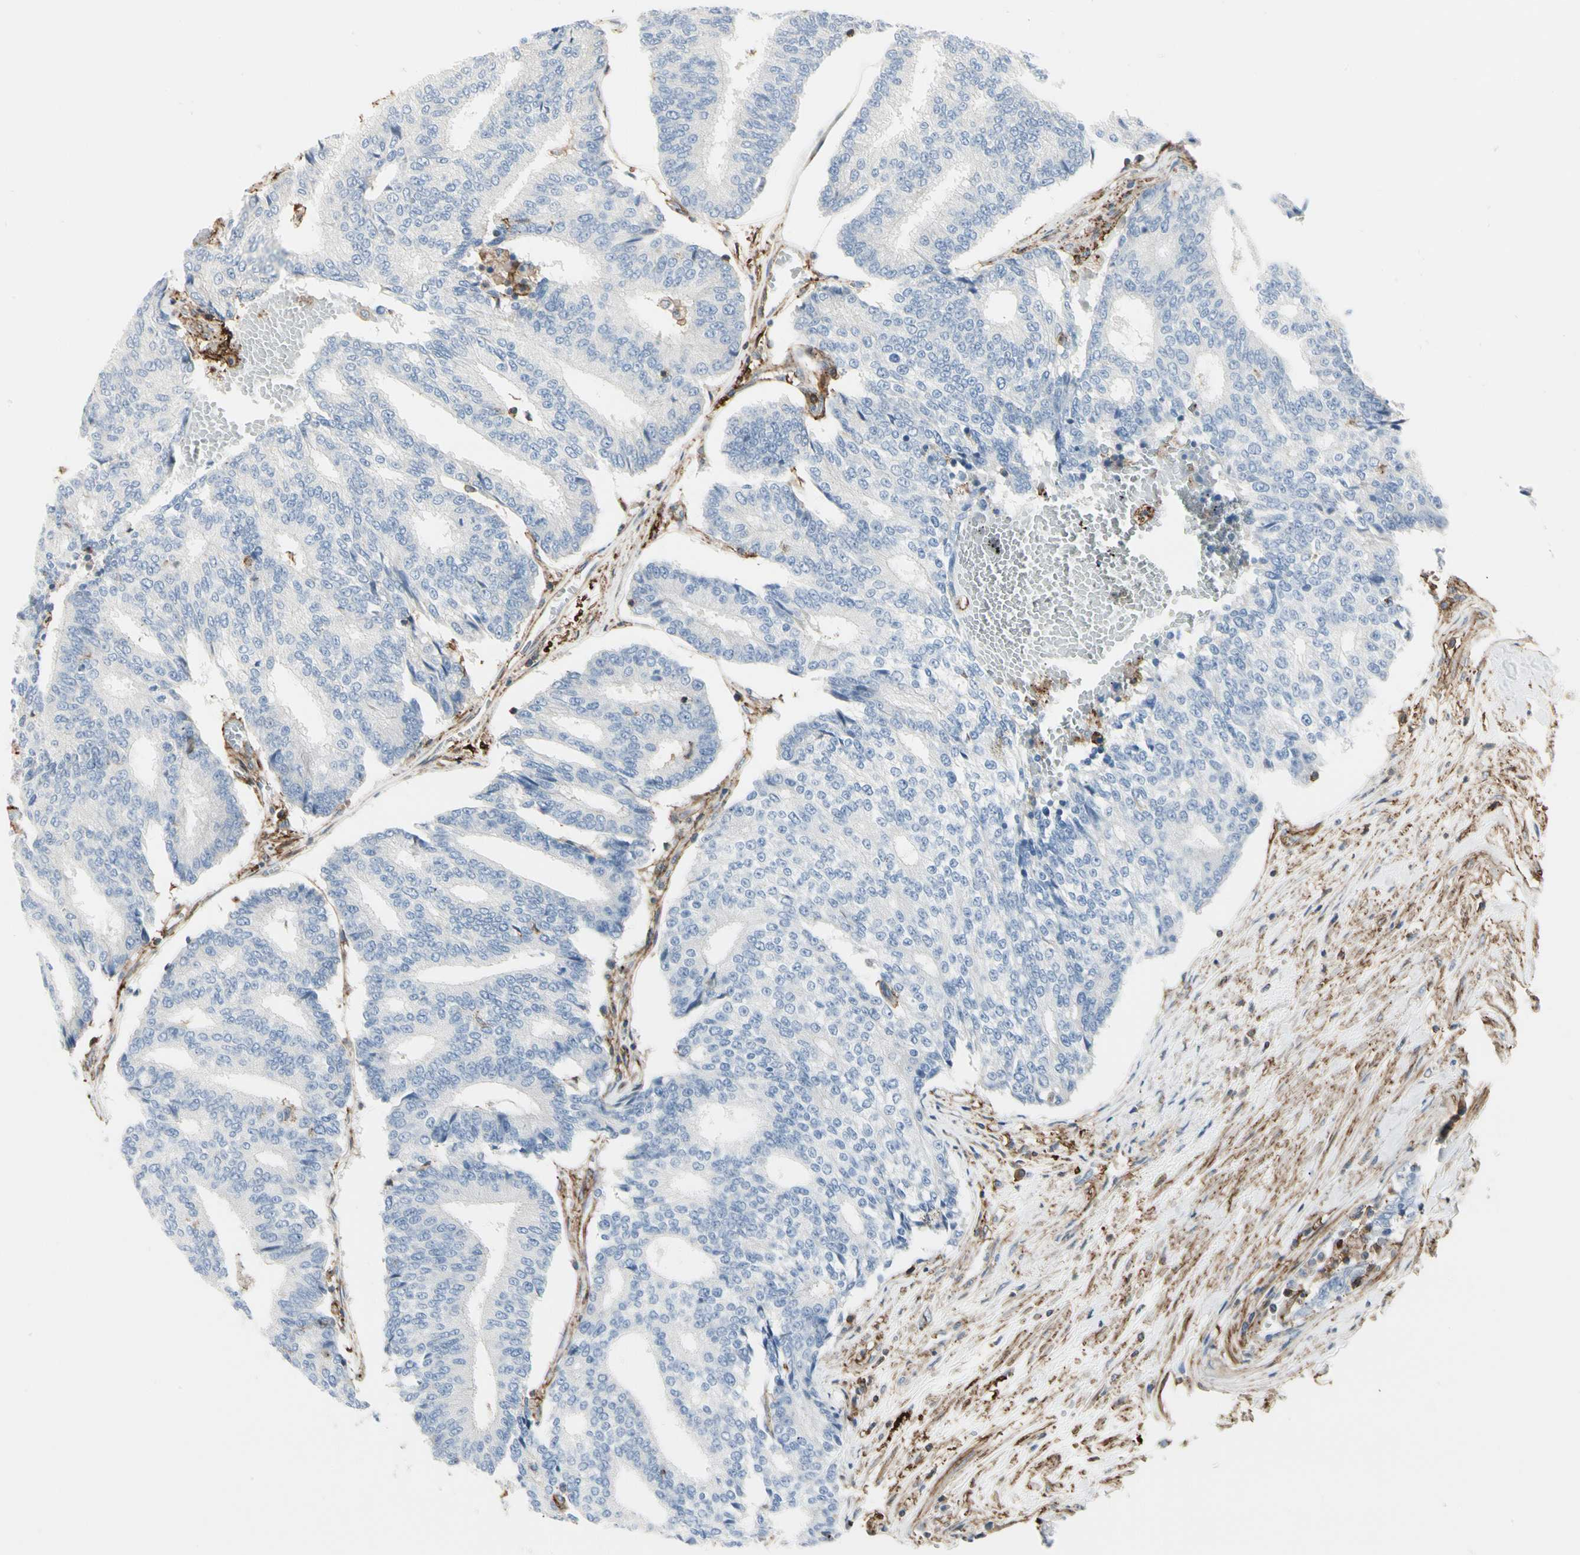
{"staining": {"intensity": "negative", "quantity": "none", "location": "none"}, "tissue": "prostate cancer", "cell_type": "Tumor cells", "image_type": "cancer", "snomed": [{"axis": "morphology", "description": "Adenocarcinoma, High grade"}, {"axis": "topography", "description": "Prostate"}], "caption": "Immunohistochemistry image of neoplastic tissue: prostate high-grade adenocarcinoma stained with DAB (3,3'-diaminobenzidine) exhibits no significant protein staining in tumor cells. (Stains: DAB (3,3'-diaminobenzidine) immunohistochemistry (IHC) with hematoxylin counter stain, Microscopy: brightfield microscopy at high magnification).", "gene": "CLEC2B", "patient": {"sex": "male", "age": 55}}